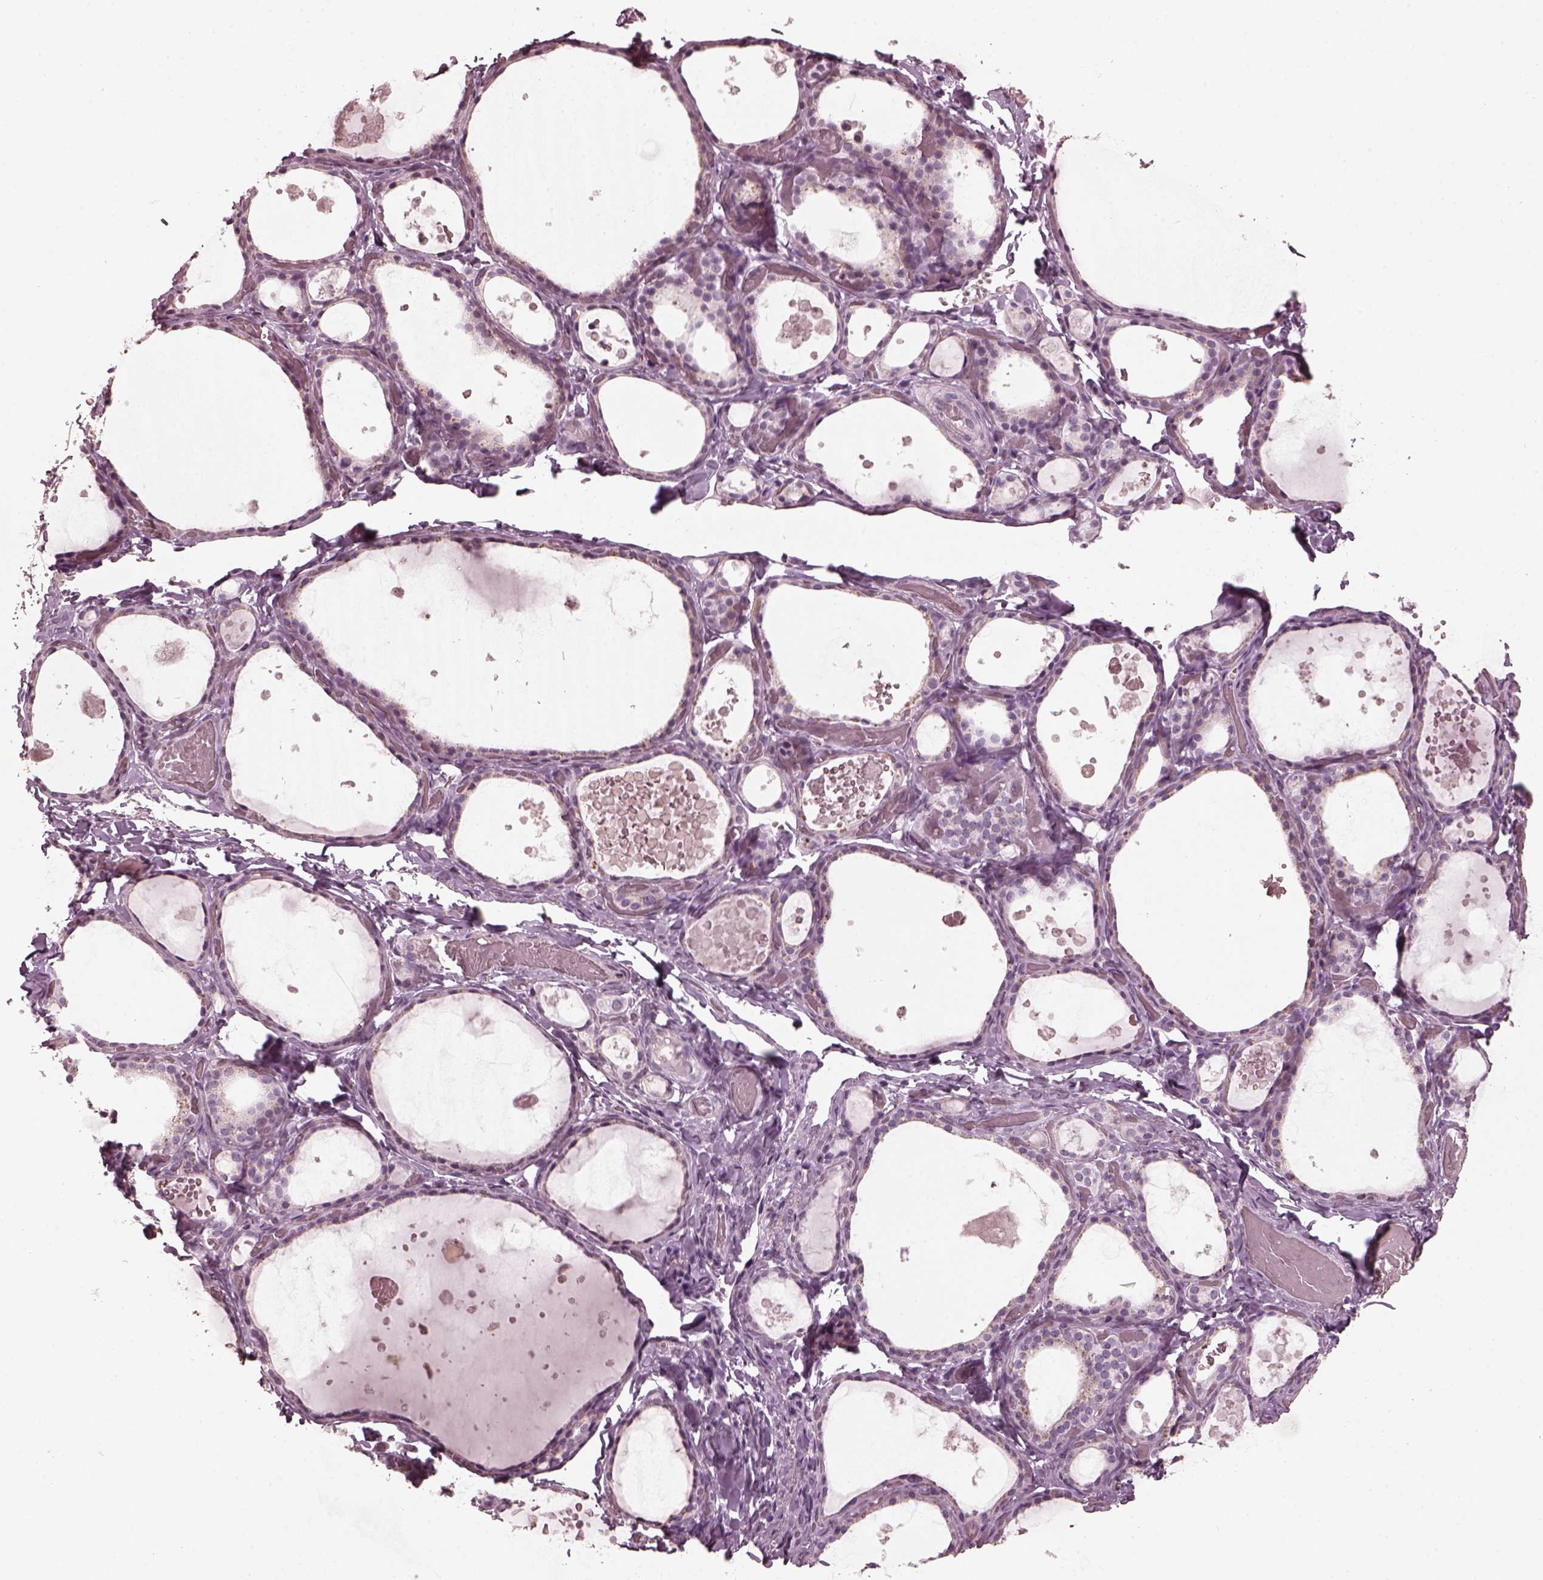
{"staining": {"intensity": "negative", "quantity": "none", "location": "none"}, "tissue": "thyroid gland", "cell_type": "Glandular cells", "image_type": "normal", "snomed": [{"axis": "morphology", "description": "Normal tissue, NOS"}, {"axis": "topography", "description": "Thyroid gland"}], "caption": "Immunohistochemistry (IHC) image of benign thyroid gland: human thyroid gland stained with DAB (3,3'-diaminobenzidine) demonstrates no significant protein expression in glandular cells.", "gene": "RCVRN", "patient": {"sex": "female", "age": 56}}